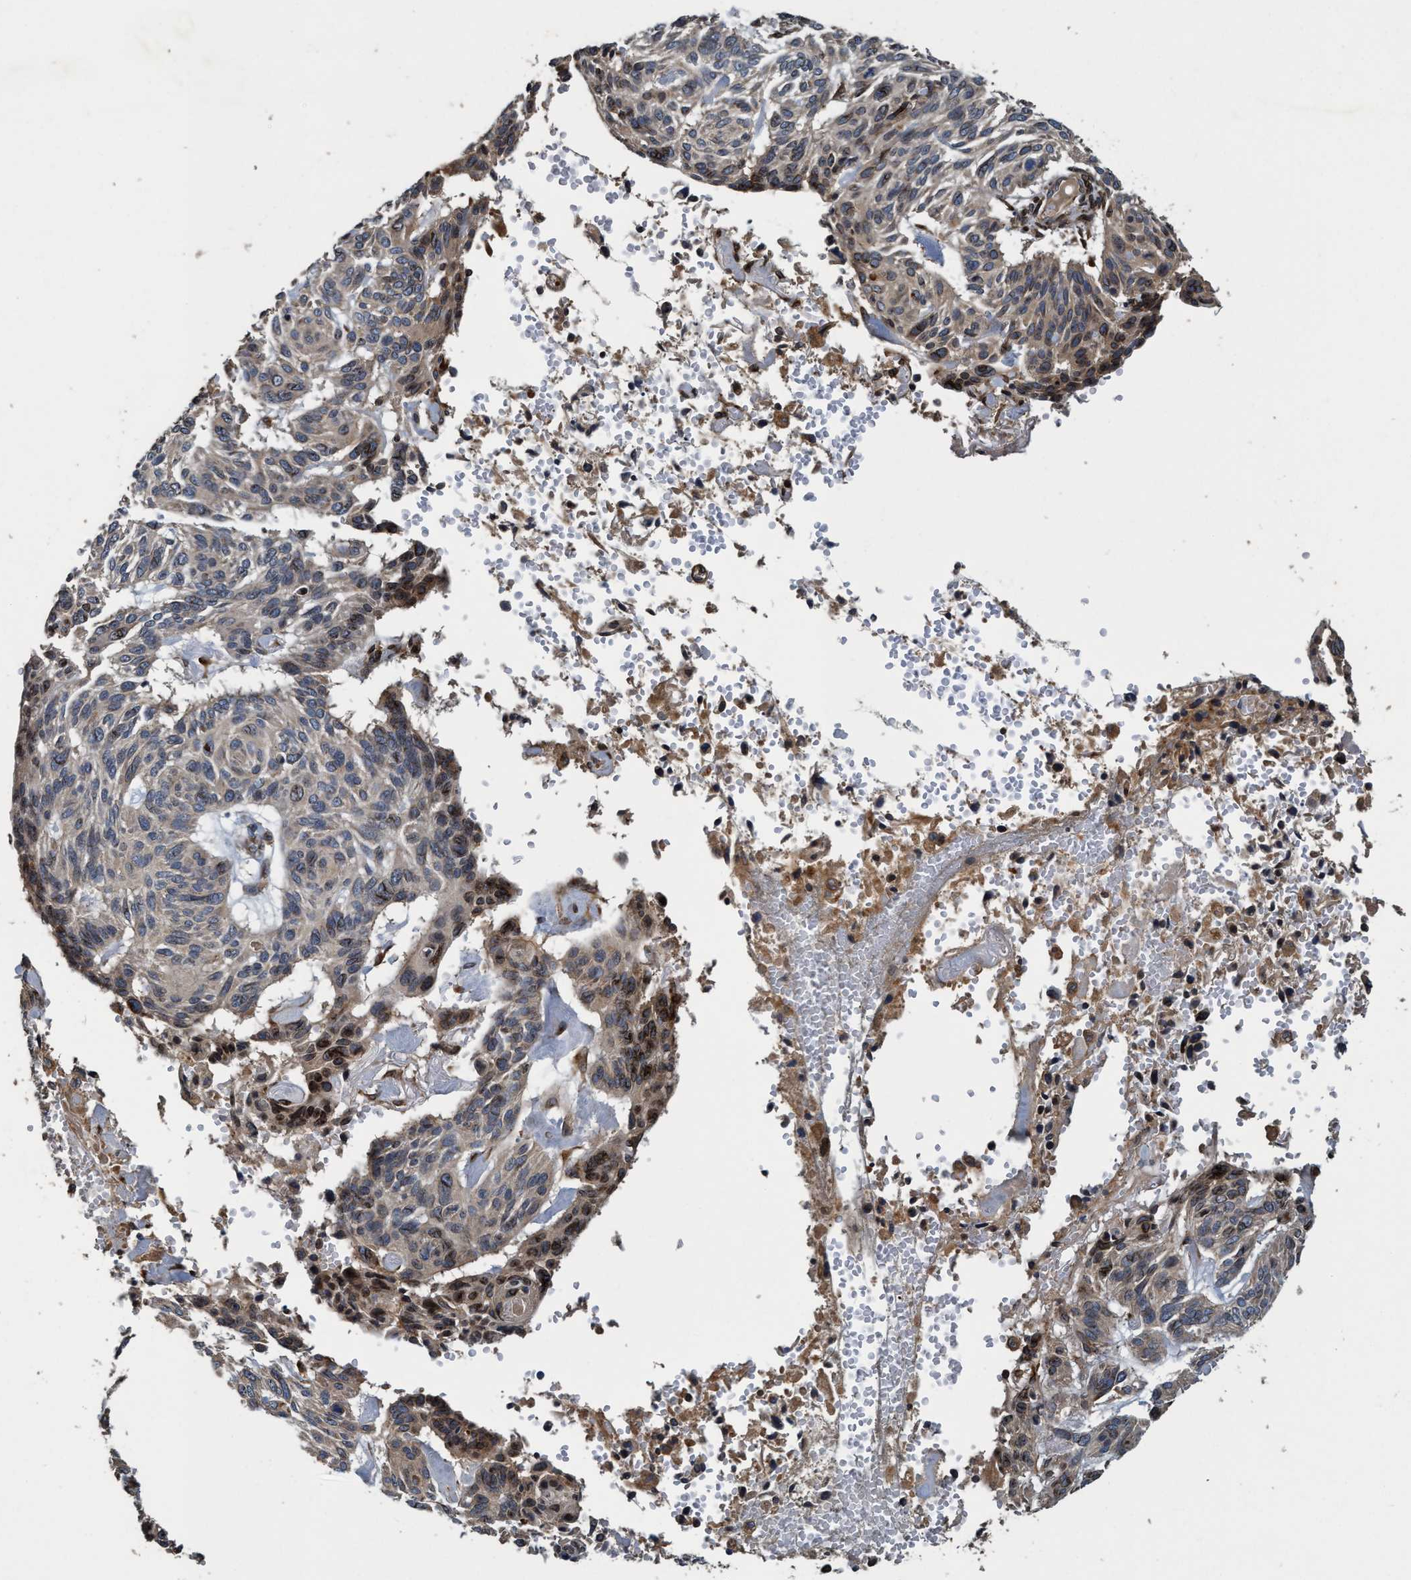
{"staining": {"intensity": "negative", "quantity": "none", "location": "none"}, "tissue": "skin cancer", "cell_type": "Tumor cells", "image_type": "cancer", "snomed": [{"axis": "morphology", "description": "Basal cell carcinoma"}, {"axis": "topography", "description": "Skin"}], "caption": "The micrograph shows no staining of tumor cells in basal cell carcinoma (skin).", "gene": "MACC1", "patient": {"sex": "male", "age": 85}}